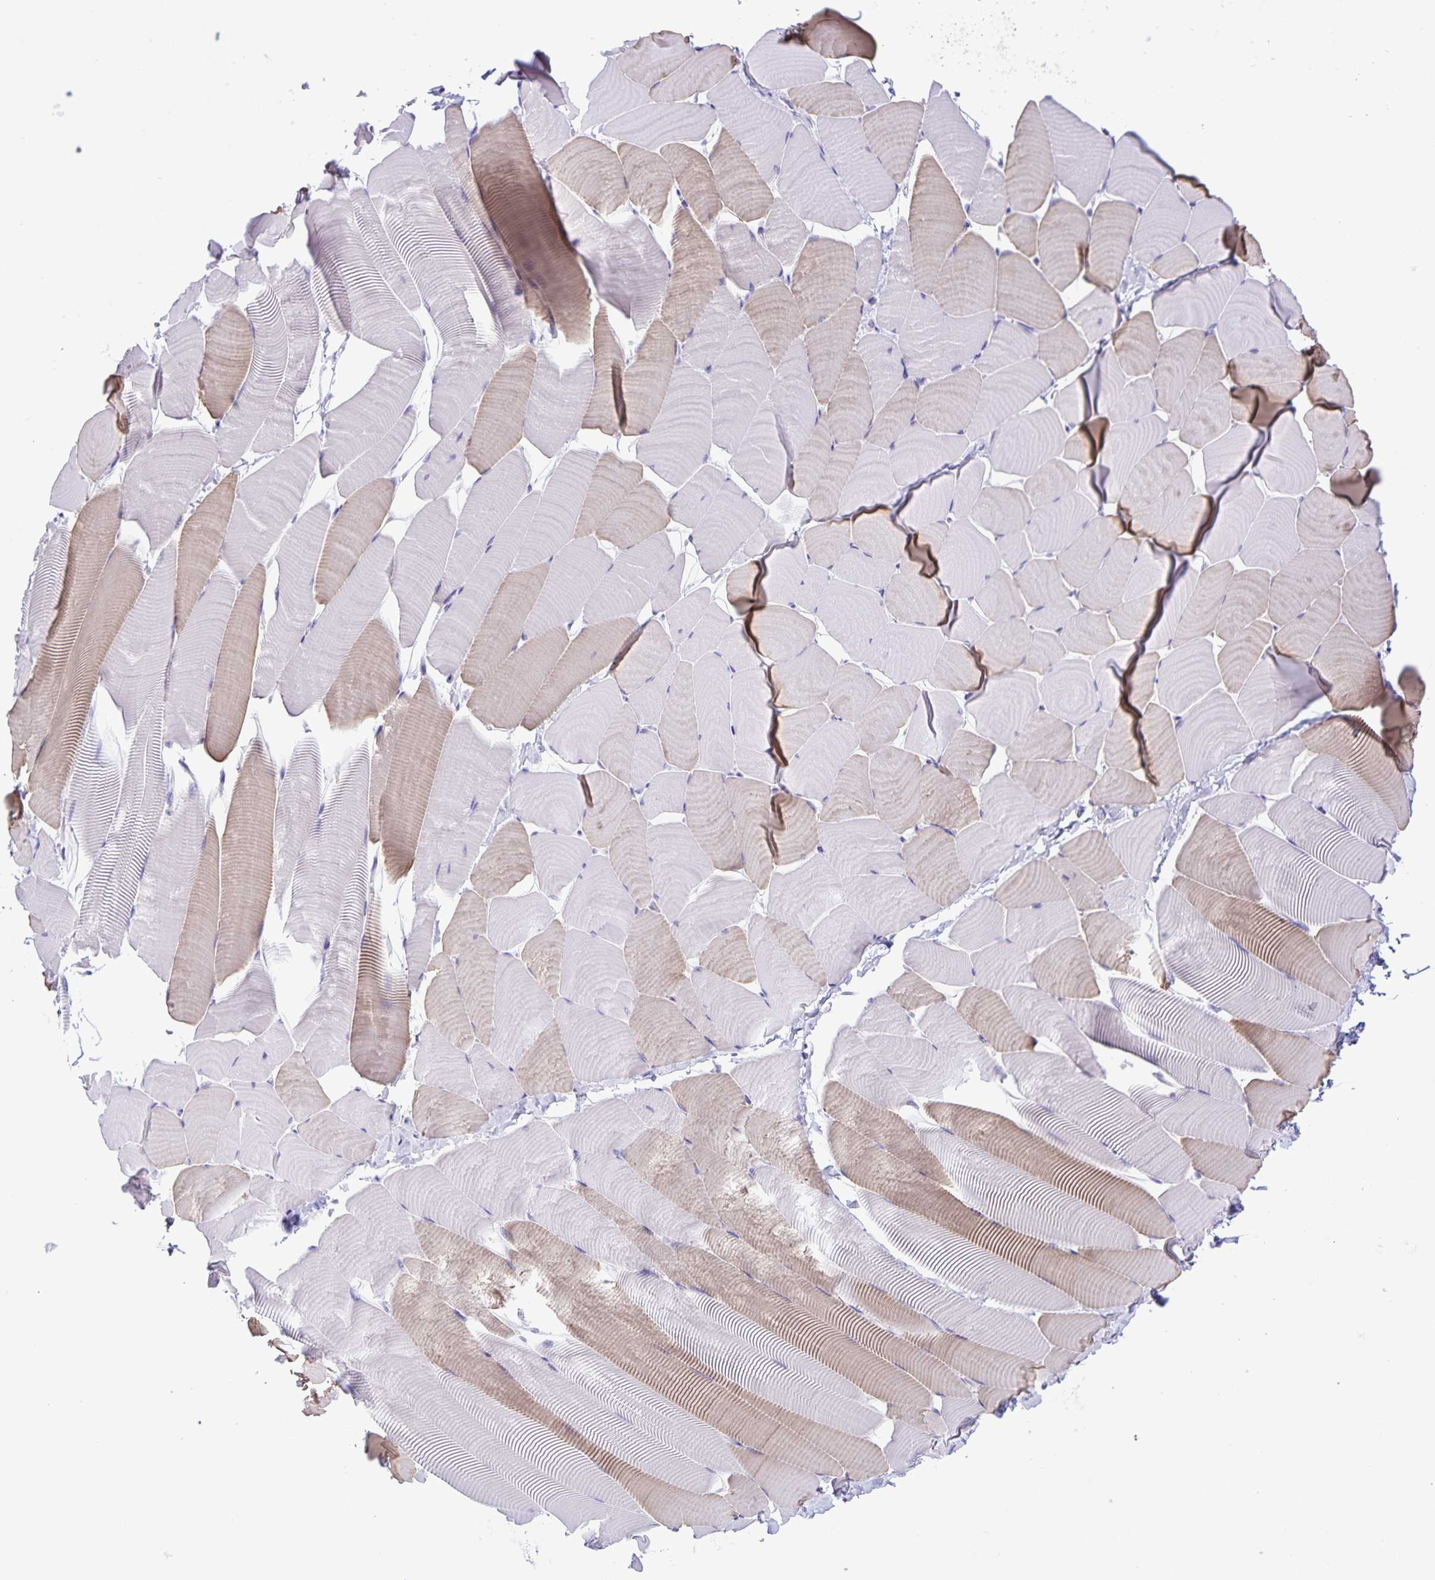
{"staining": {"intensity": "moderate", "quantity": "<25%", "location": "cytoplasmic/membranous"}, "tissue": "skeletal muscle", "cell_type": "Myocytes", "image_type": "normal", "snomed": [{"axis": "morphology", "description": "Normal tissue, NOS"}, {"axis": "topography", "description": "Skeletal muscle"}], "caption": "Protein expression analysis of normal human skeletal muscle reveals moderate cytoplasmic/membranous staining in approximately <25% of myocytes. The staining was performed using DAB (3,3'-diaminobenzidine) to visualize the protein expression in brown, while the nuclei were stained in blue with hematoxylin (Magnification: 20x).", "gene": "CAPSL", "patient": {"sex": "male", "age": 25}}